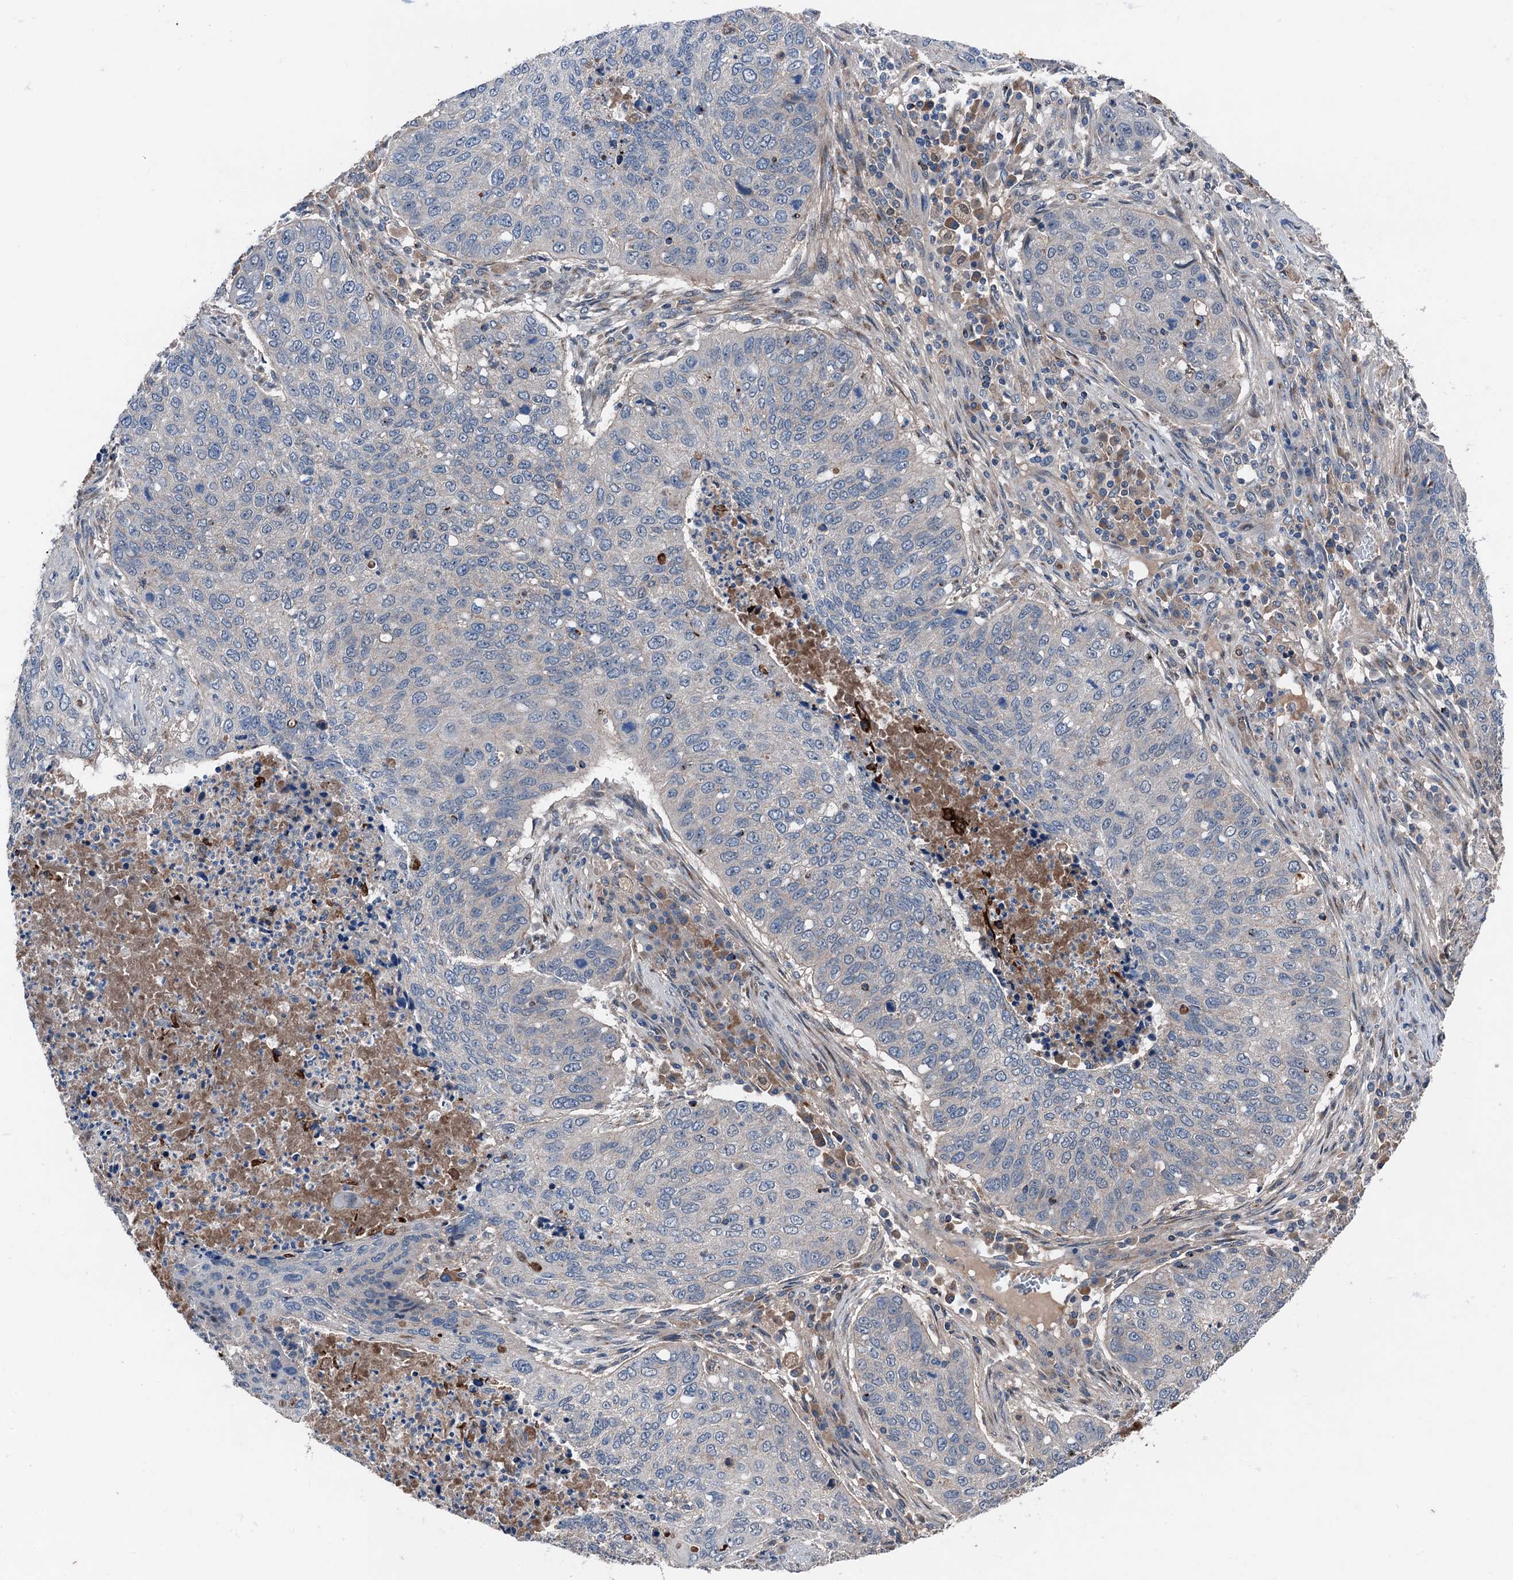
{"staining": {"intensity": "negative", "quantity": "none", "location": "none"}, "tissue": "lung cancer", "cell_type": "Tumor cells", "image_type": "cancer", "snomed": [{"axis": "morphology", "description": "Squamous cell carcinoma, NOS"}, {"axis": "topography", "description": "Lung"}], "caption": "Immunohistochemical staining of lung cancer (squamous cell carcinoma) demonstrates no significant staining in tumor cells.", "gene": "SLC2A10", "patient": {"sex": "female", "age": 63}}